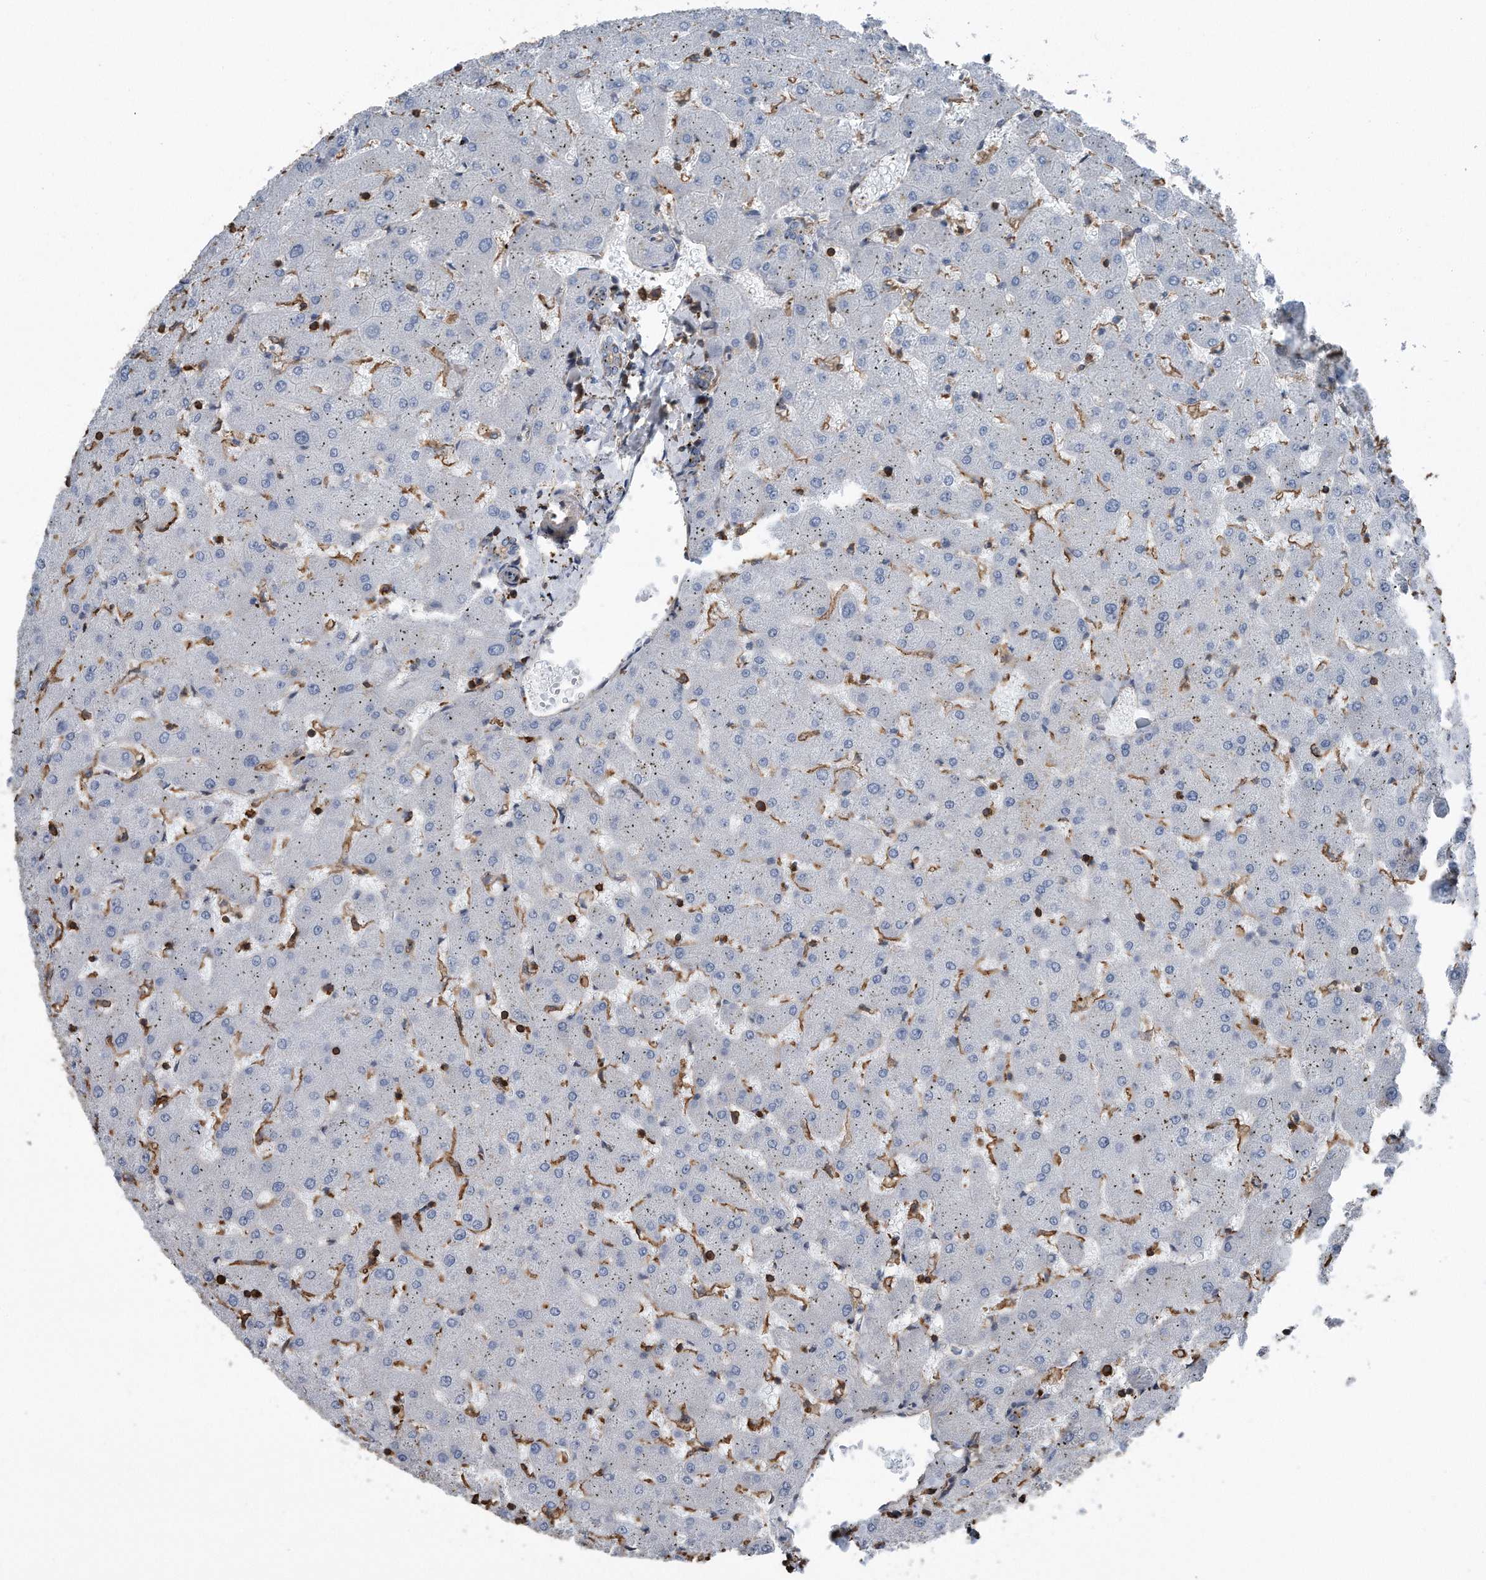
{"staining": {"intensity": "negative", "quantity": "none", "location": "none"}, "tissue": "liver", "cell_type": "Cholangiocytes", "image_type": "normal", "snomed": [{"axis": "morphology", "description": "Normal tissue, NOS"}, {"axis": "topography", "description": "Liver"}], "caption": "Liver stained for a protein using immunohistochemistry exhibits no staining cholangiocytes.", "gene": "RSPO3", "patient": {"sex": "female", "age": 63}}